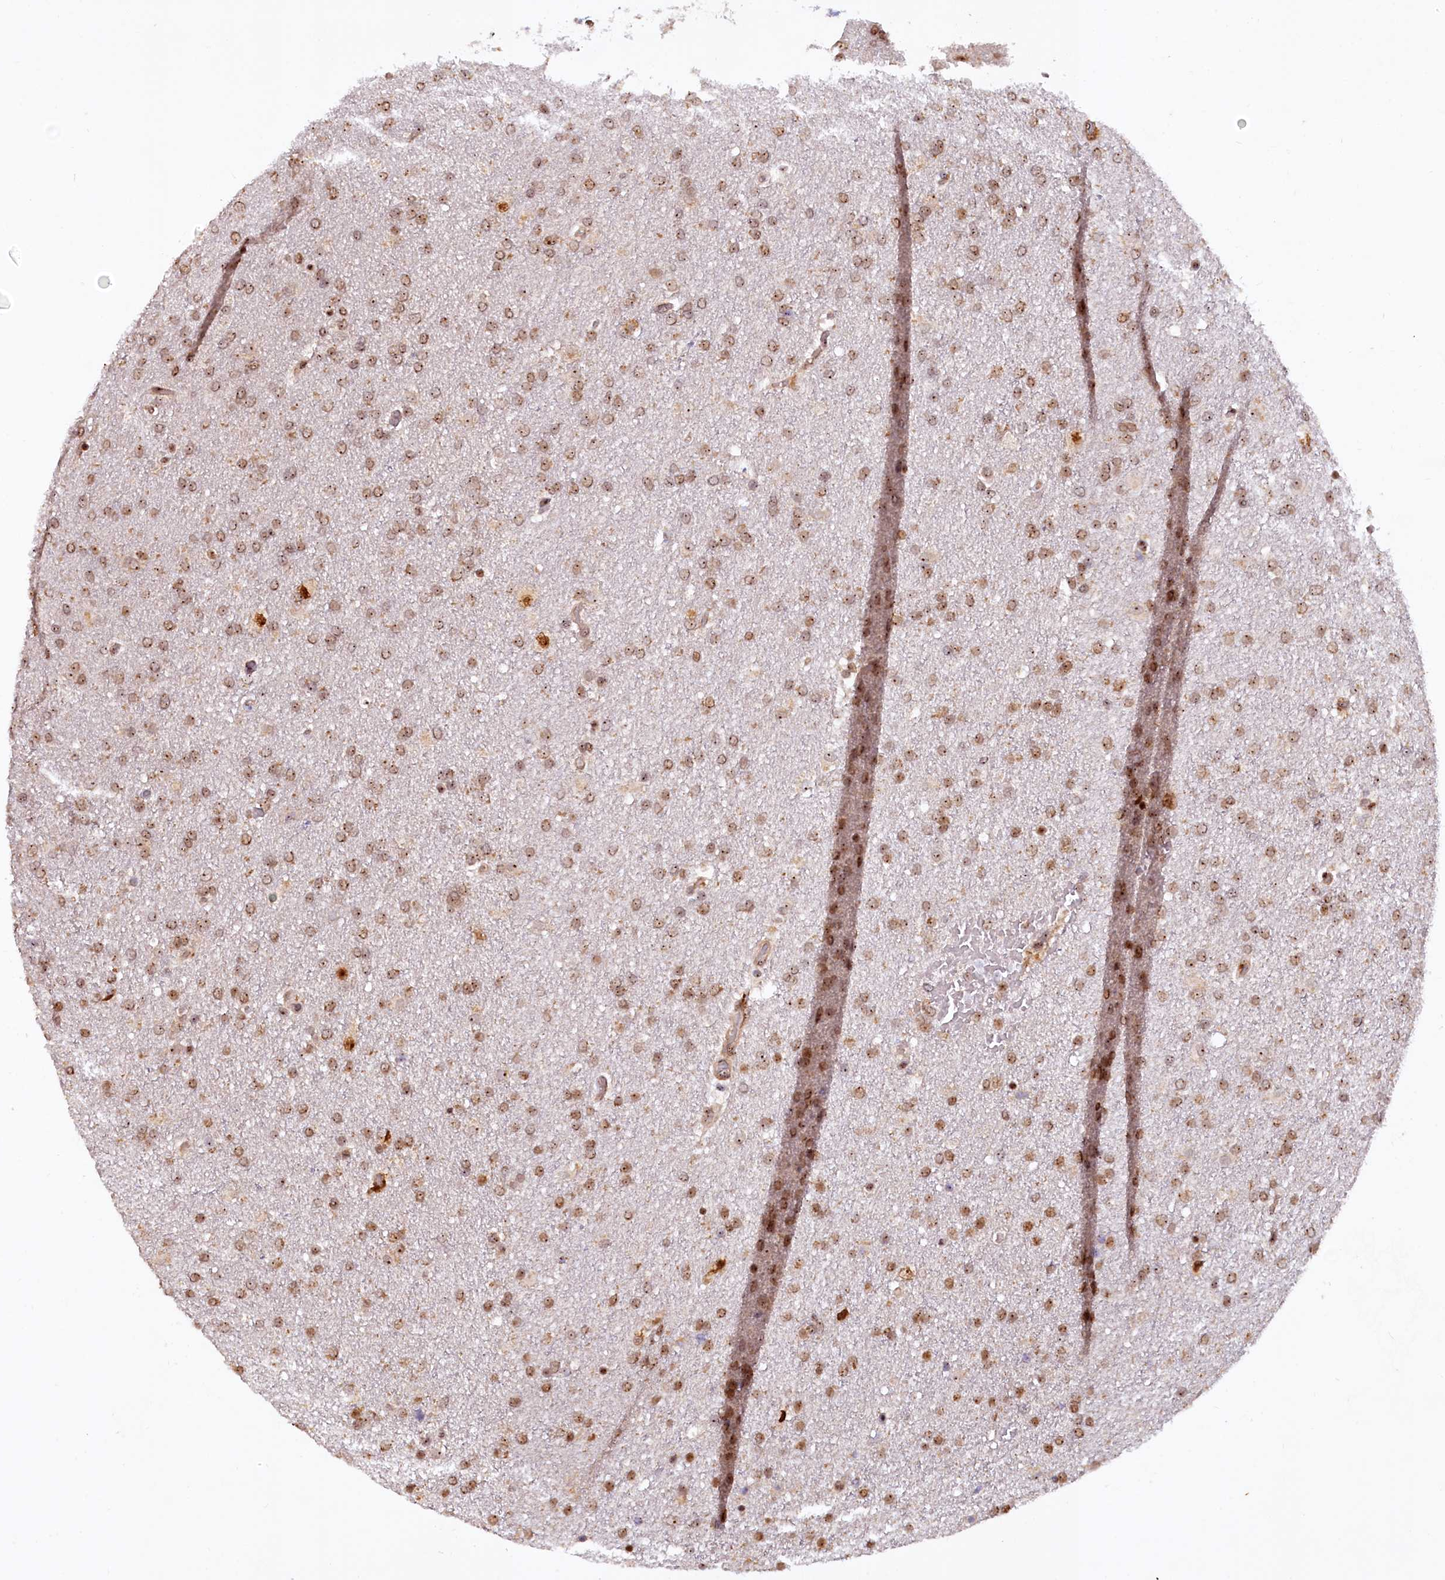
{"staining": {"intensity": "moderate", "quantity": ">75%", "location": "nuclear"}, "tissue": "glioma", "cell_type": "Tumor cells", "image_type": "cancer", "snomed": [{"axis": "morphology", "description": "Glioma, malignant, High grade"}, {"axis": "topography", "description": "Brain"}], "caption": "This micrograph reveals glioma stained with IHC to label a protein in brown. The nuclear of tumor cells show moderate positivity for the protein. Nuclei are counter-stained blue.", "gene": "TCOF1", "patient": {"sex": "male", "age": 72}}